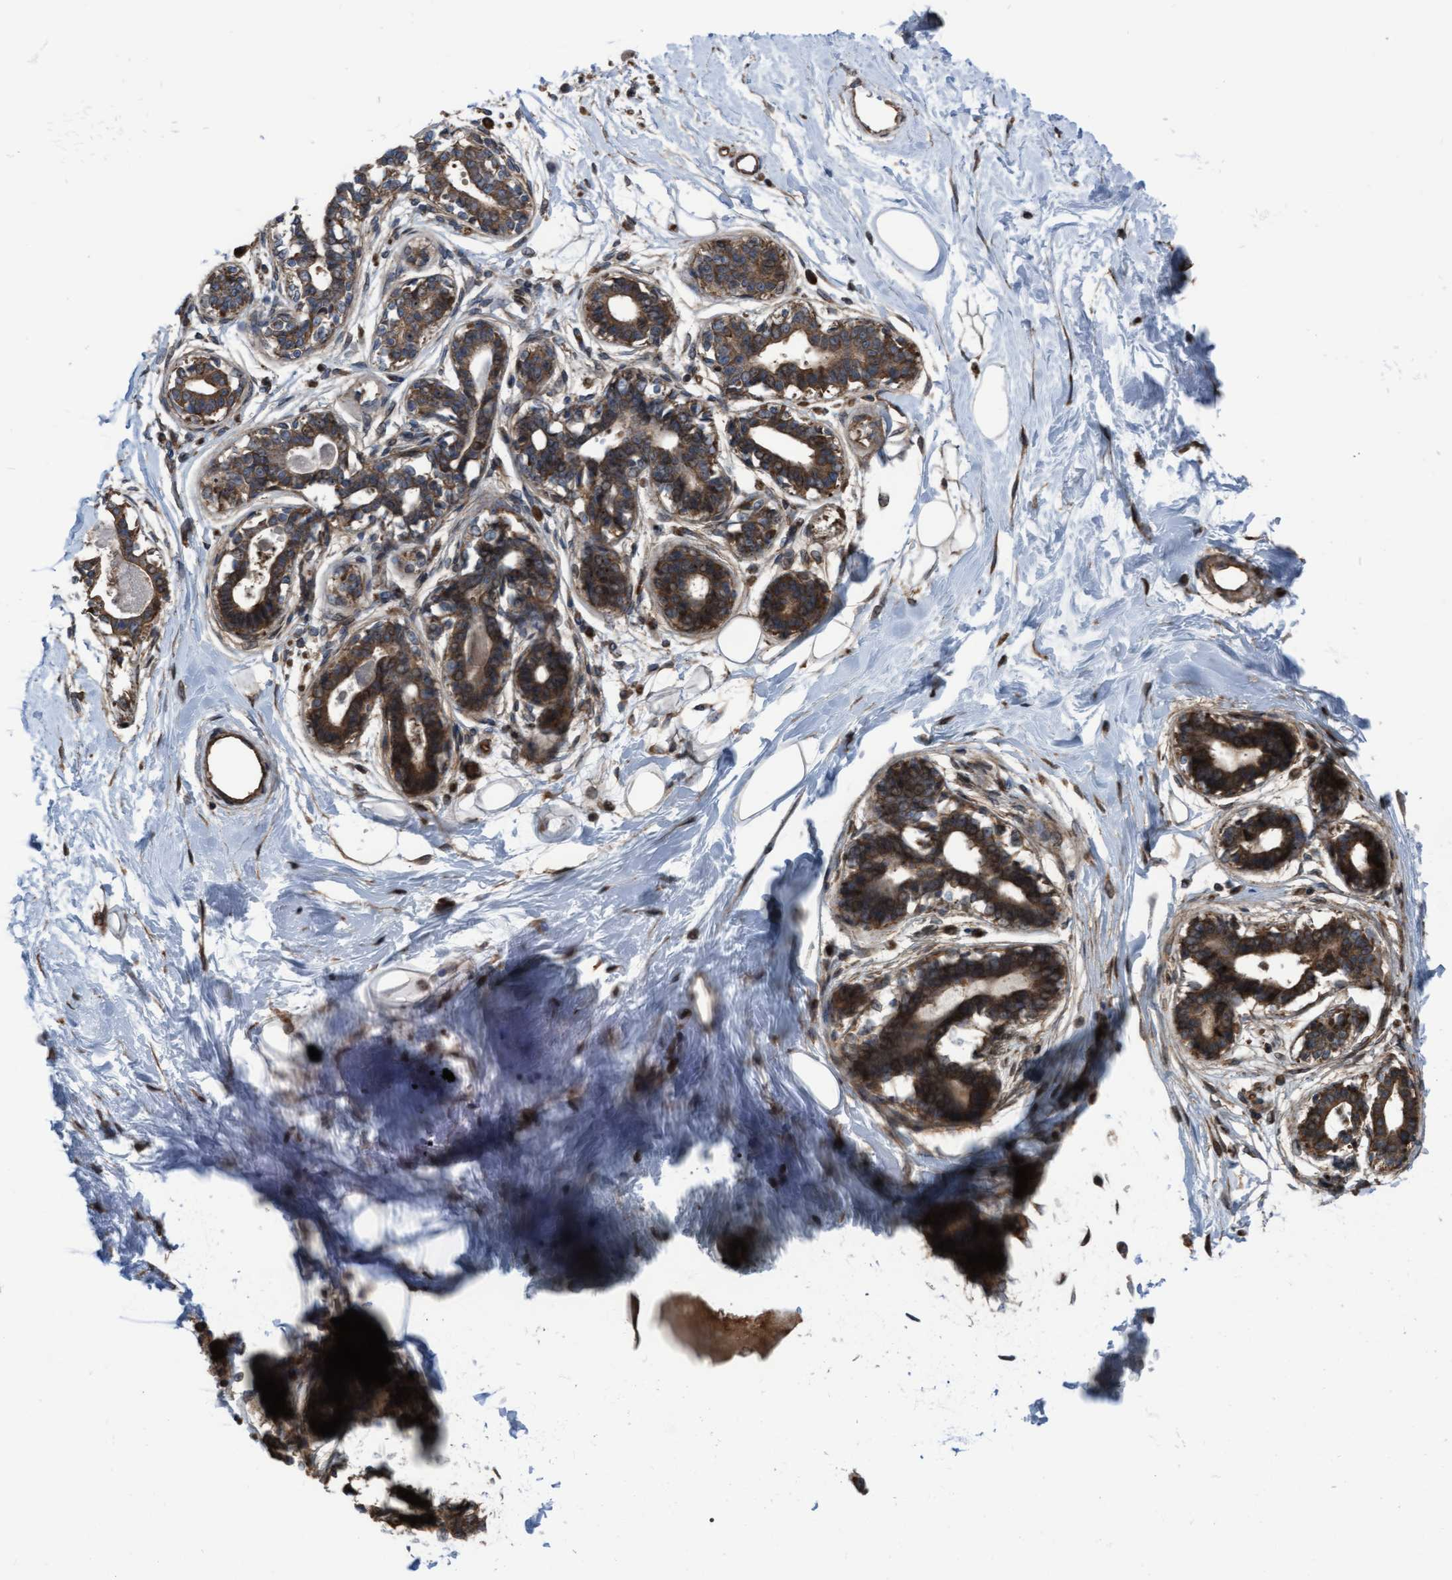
{"staining": {"intensity": "moderate", "quantity": ">75%", "location": "cytoplasmic/membranous"}, "tissue": "breast", "cell_type": "Adipocytes", "image_type": "normal", "snomed": [{"axis": "morphology", "description": "Normal tissue, NOS"}, {"axis": "topography", "description": "Breast"}], "caption": "A histopathology image of human breast stained for a protein shows moderate cytoplasmic/membranous brown staining in adipocytes. (IHC, brightfield microscopy, high magnification).", "gene": "RAP1GAP2", "patient": {"sex": "female", "age": 45}}